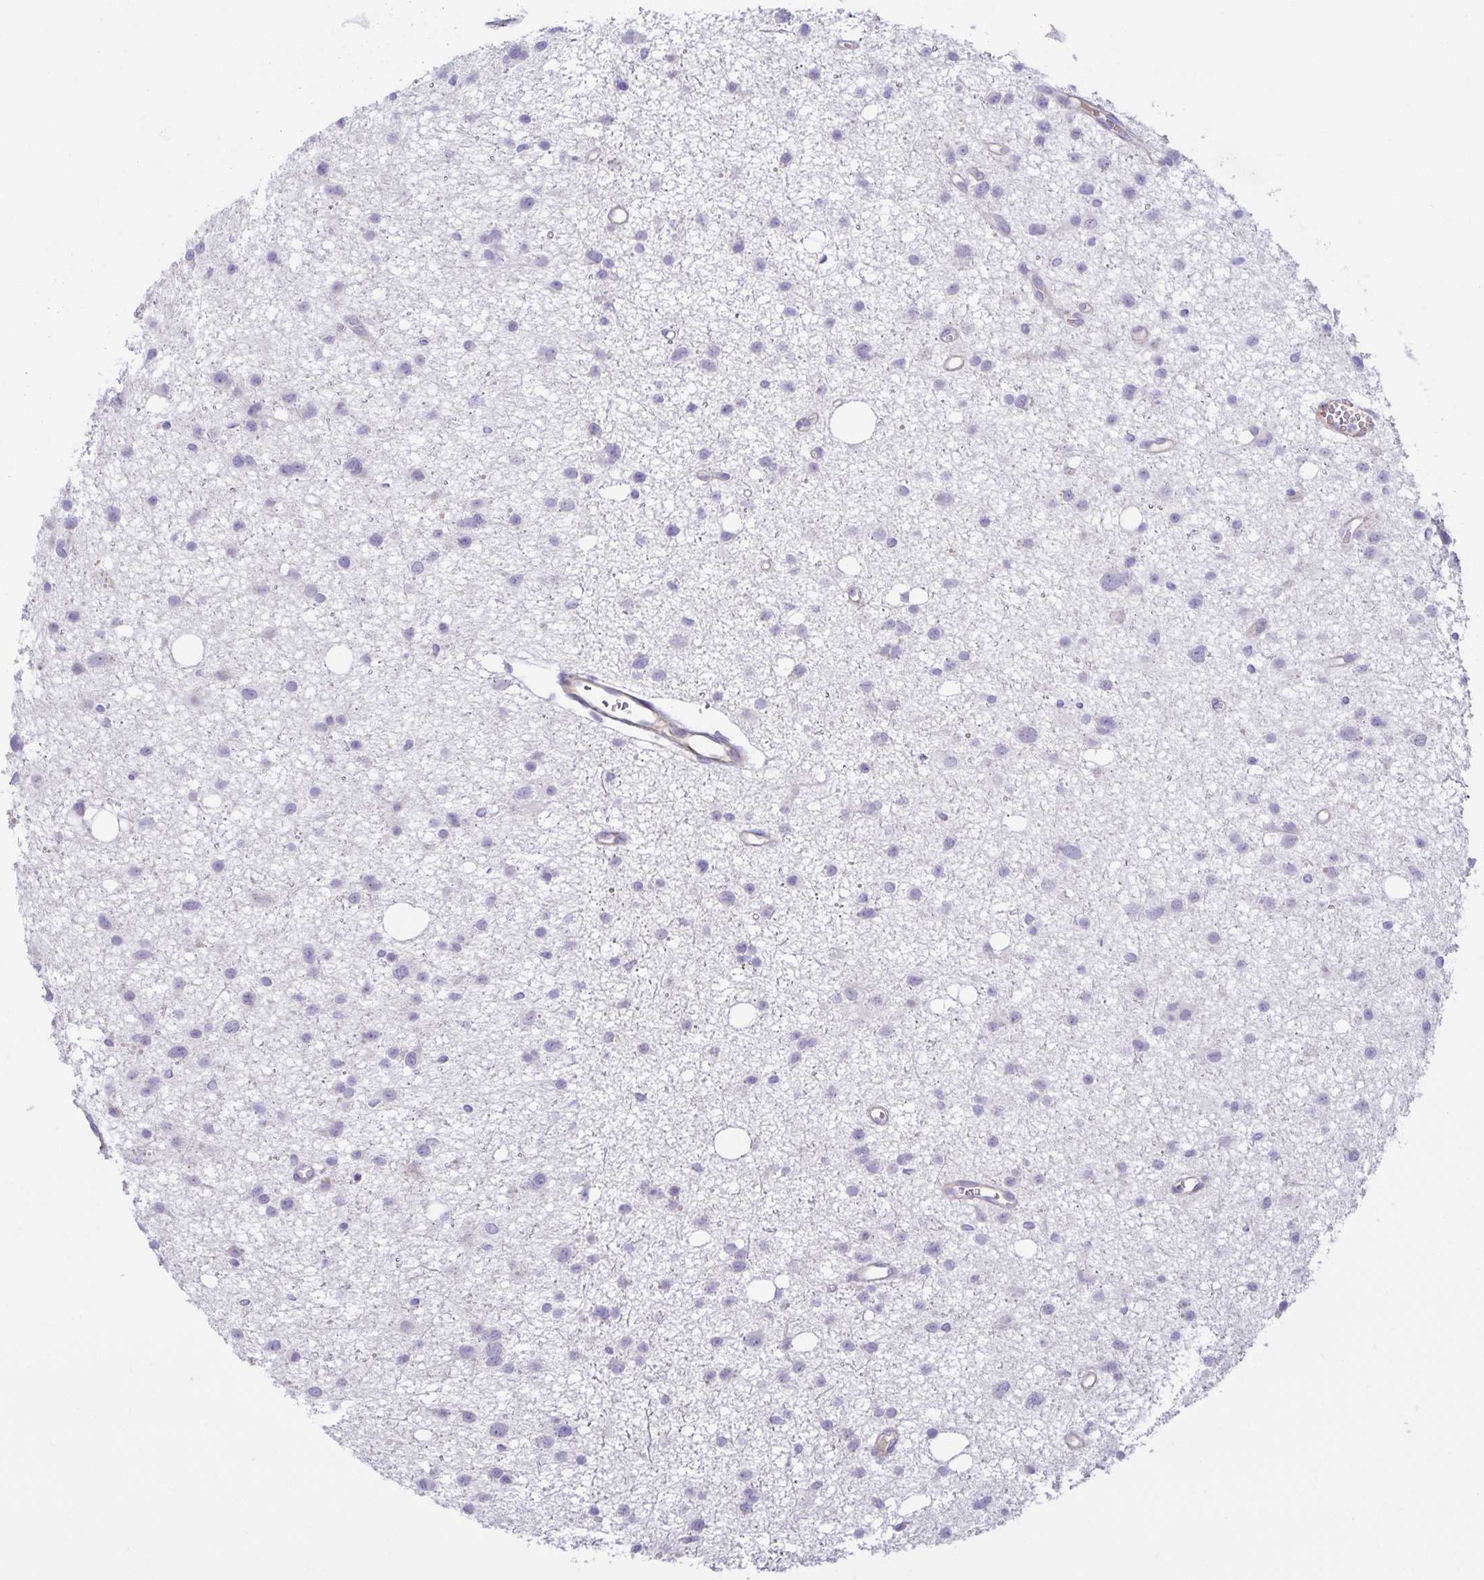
{"staining": {"intensity": "negative", "quantity": "none", "location": "none"}, "tissue": "glioma", "cell_type": "Tumor cells", "image_type": "cancer", "snomed": [{"axis": "morphology", "description": "Glioma, malignant, High grade"}, {"axis": "topography", "description": "Brain"}], "caption": "Protein analysis of malignant high-grade glioma demonstrates no significant expression in tumor cells.", "gene": "SPAG4", "patient": {"sex": "male", "age": 23}}